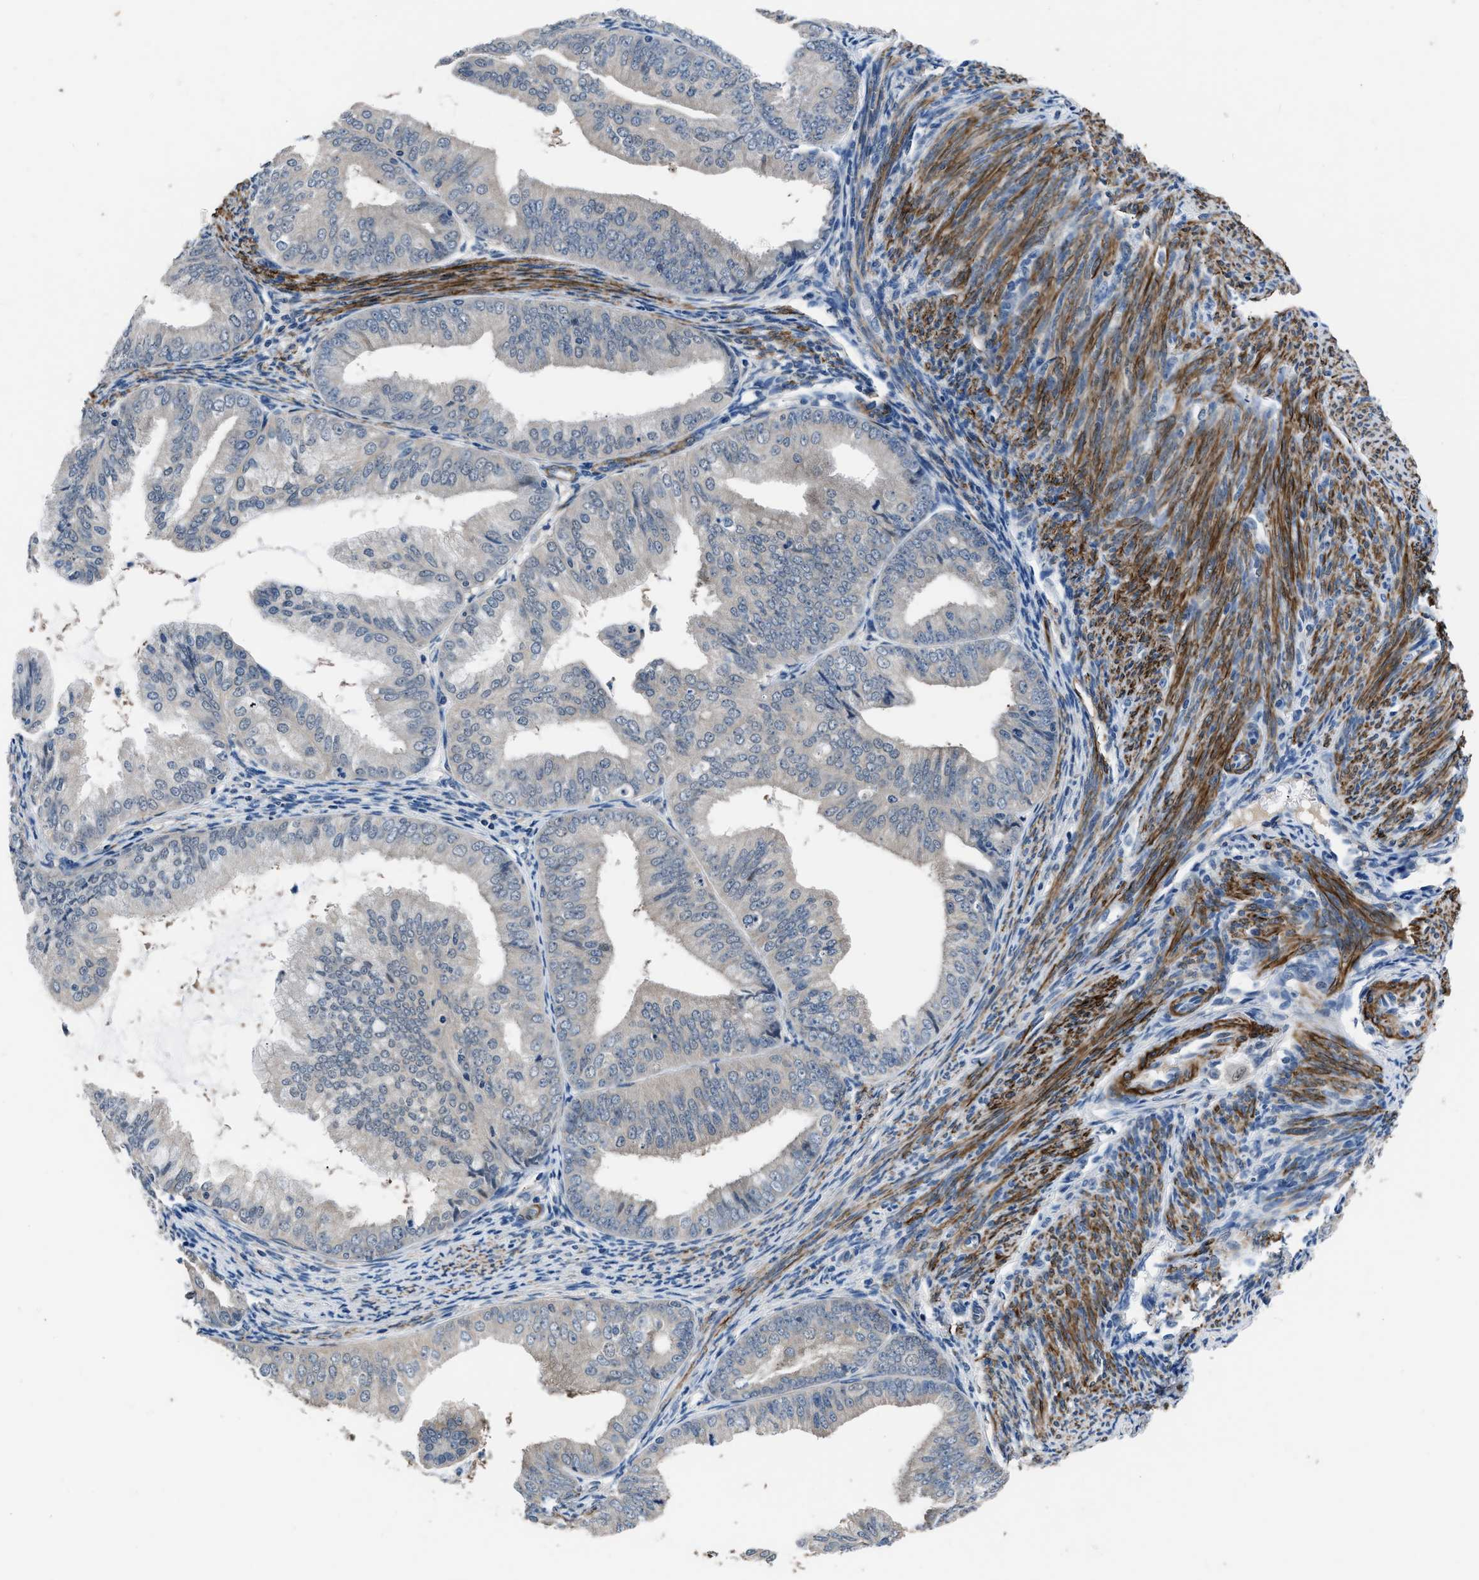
{"staining": {"intensity": "negative", "quantity": "none", "location": "none"}, "tissue": "endometrial cancer", "cell_type": "Tumor cells", "image_type": "cancer", "snomed": [{"axis": "morphology", "description": "Adenocarcinoma, NOS"}, {"axis": "topography", "description": "Endometrium"}], "caption": "An image of human endometrial adenocarcinoma is negative for staining in tumor cells.", "gene": "LANCL2", "patient": {"sex": "female", "age": 63}}